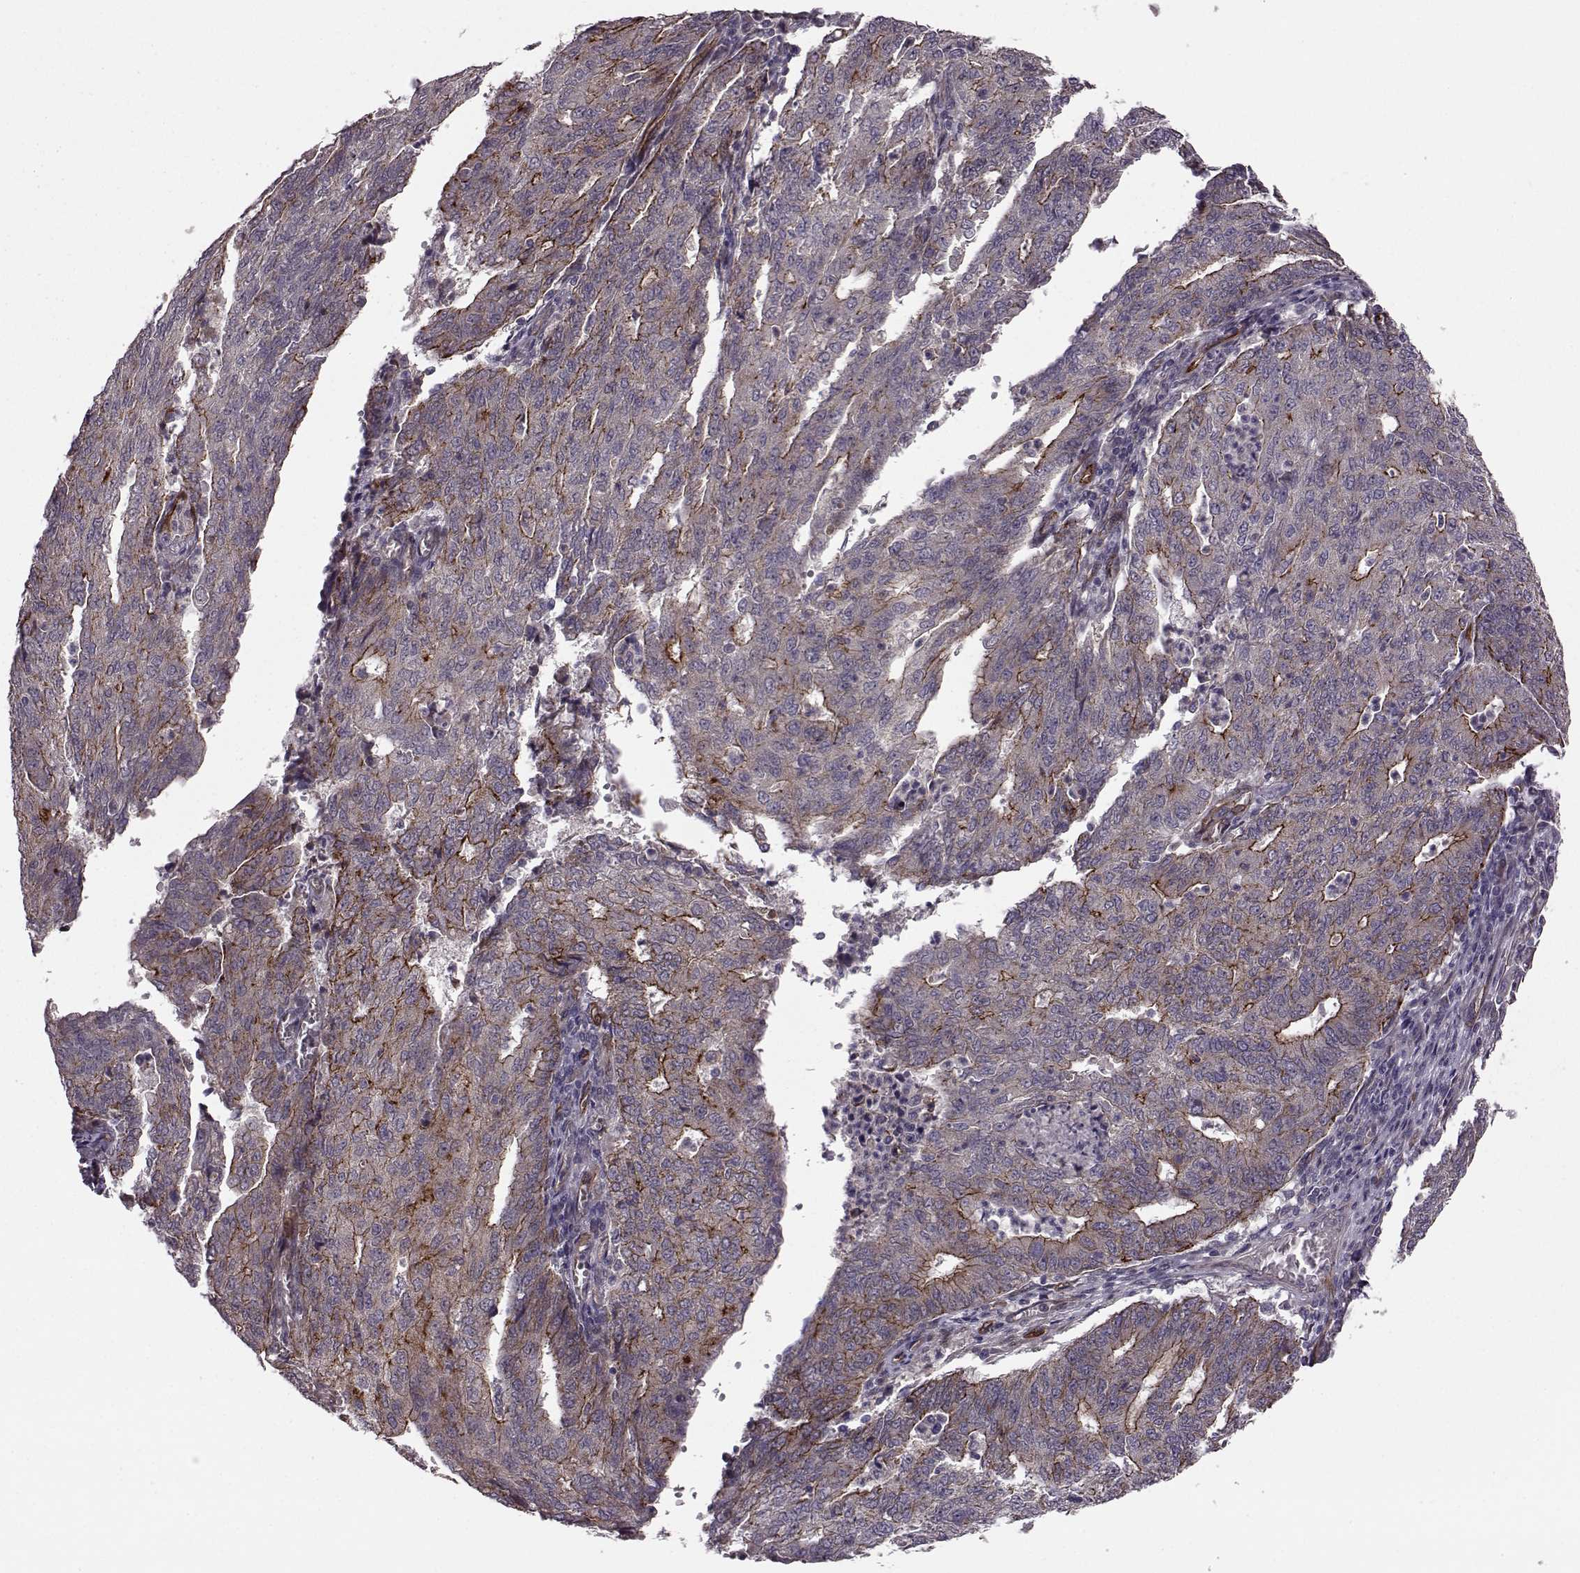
{"staining": {"intensity": "strong", "quantity": "25%-75%", "location": "cytoplasmic/membranous"}, "tissue": "endometrial cancer", "cell_type": "Tumor cells", "image_type": "cancer", "snomed": [{"axis": "morphology", "description": "Adenocarcinoma, NOS"}, {"axis": "topography", "description": "Endometrium"}], "caption": "Strong cytoplasmic/membranous protein expression is identified in approximately 25%-75% of tumor cells in endometrial adenocarcinoma.", "gene": "SYNPO", "patient": {"sex": "female", "age": 82}}